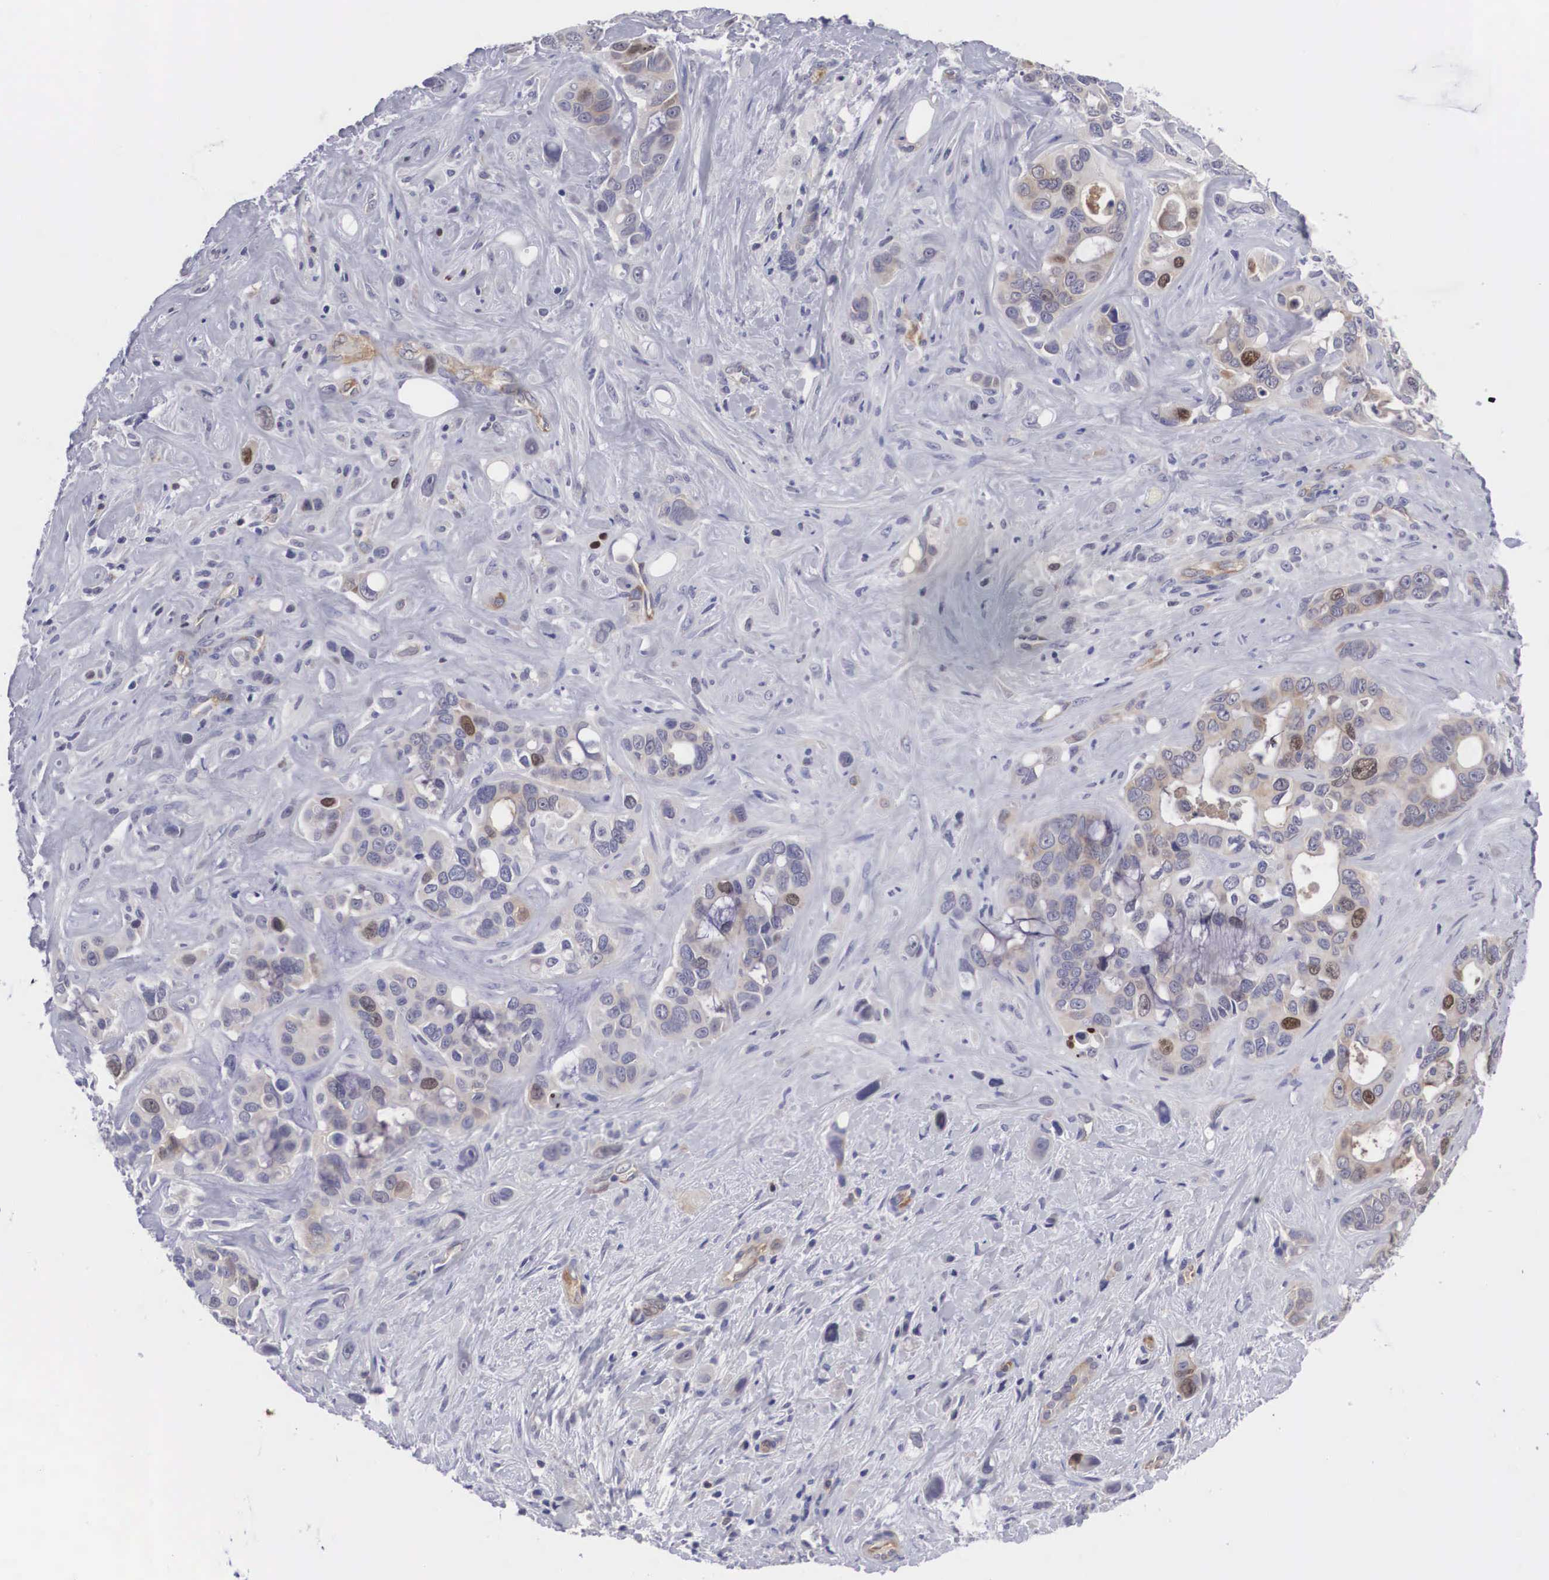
{"staining": {"intensity": "weak", "quantity": "<25%", "location": "nuclear"}, "tissue": "liver cancer", "cell_type": "Tumor cells", "image_type": "cancer", "snomed": [{"axis": "morphology", "description": "Cholangiocarcinoma"}, {"axis": "topography", "description": "Liver"}], "caption": "Immunohistochemical staining of liver cancer (cholangiocarcinoma) exhibits no significant staining in tumor cells. Brightfield microscopy of immunohistochemistry stained with DAB (brown) and hematoxylin (blue), captured at high magnification.", "gene": "MAST4", "patient": {"sex": "female", "age": 79}}